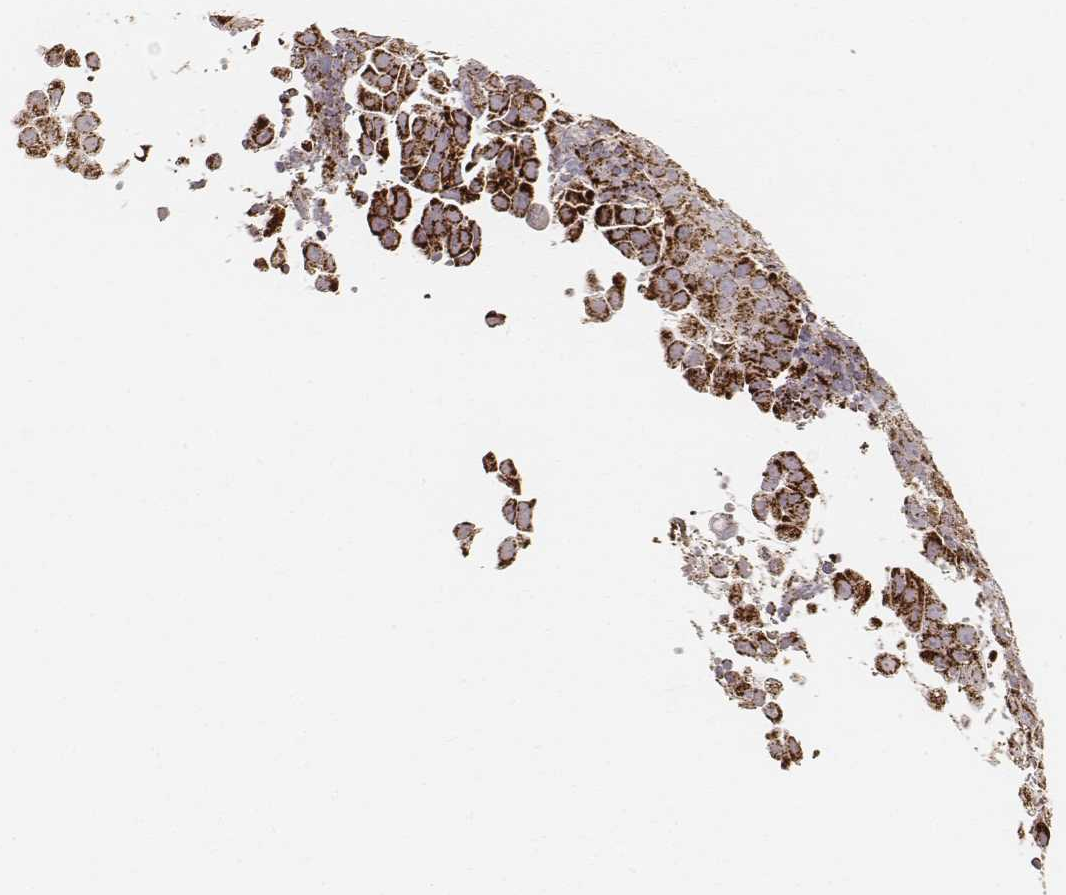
{"staining": {"intensity": "strong", "quantity": ">75%", "location": "cytoplasmic/membranous"}, "tissue": "cervical cancer", "cell_type": "Tumor cells", "image_type": "cancer", "snomed": [{"axis": "morphology", "description": "Squamous cell carcinoma, NOS"}, {"axis": "topography", "description": "Cervix"}], "caption": "The immunohistochemical stain shows strong cytoplasmic/membranous positivity in tumor cells of cervical squamous cell carcinoma tissue.", "gene": "CS", "patient": {"sex": "female", "age": 55}}